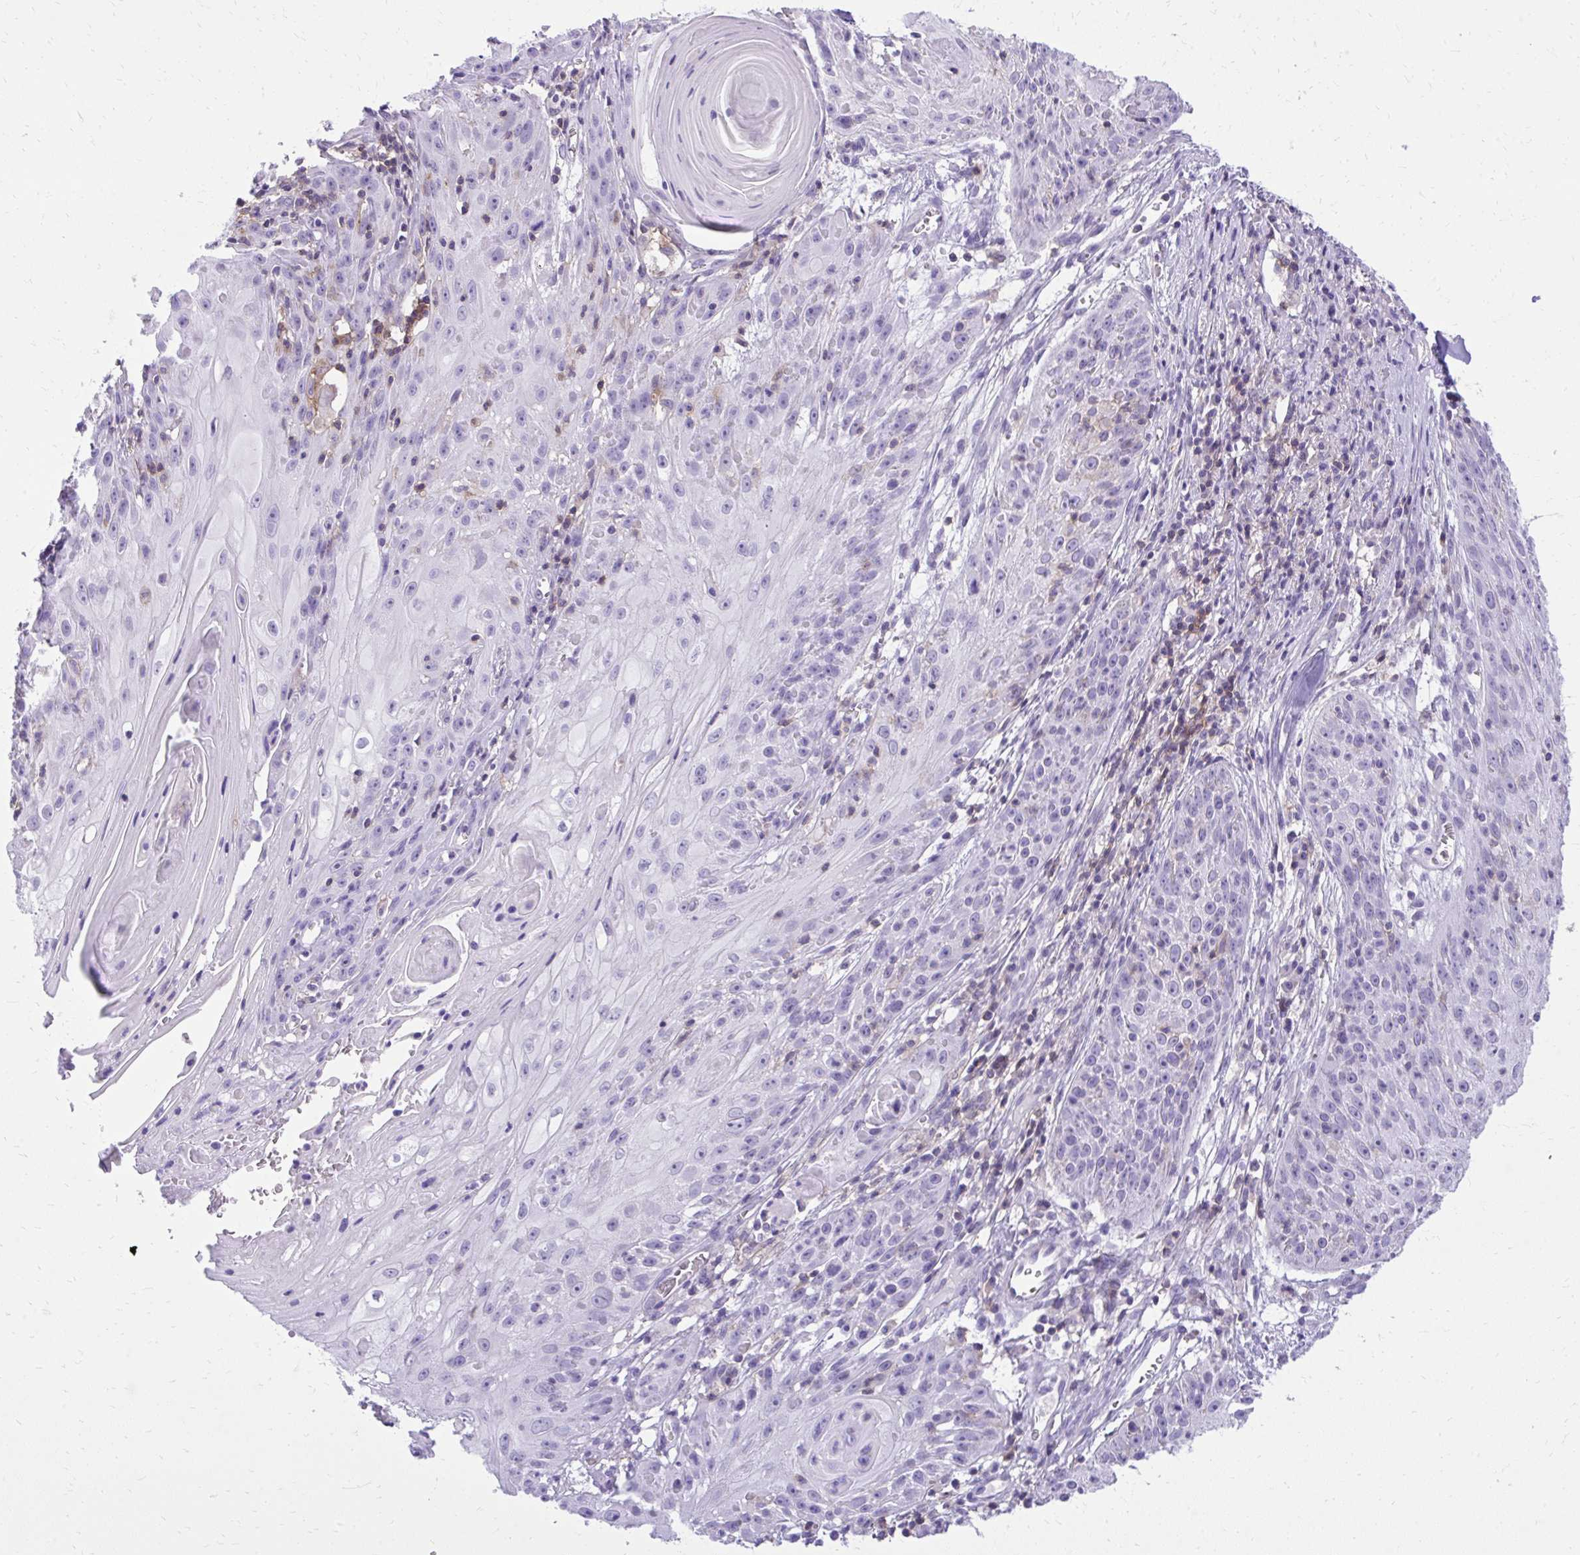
{"staining": {"intensity": "negative", "quantity": "none", "location": "none"}, "tissue": "skin cancer", "cell_type": "Tumor cells", "image_type": "cancer", "snomed": [{"axis": "morphology", "description": "Squamous cell carcinoma, NOS"}, {"axis": "topography", "description": "Skin"}, {"axis": "topography", "description": "Vulva"}], "caption": "Micrograph shows no protein staining in tumor cells of skin cancer (squamous cell carcinoma) tissue.", "gene": "GPRIN3", "patient": {"sex": "female", "age": 76}}